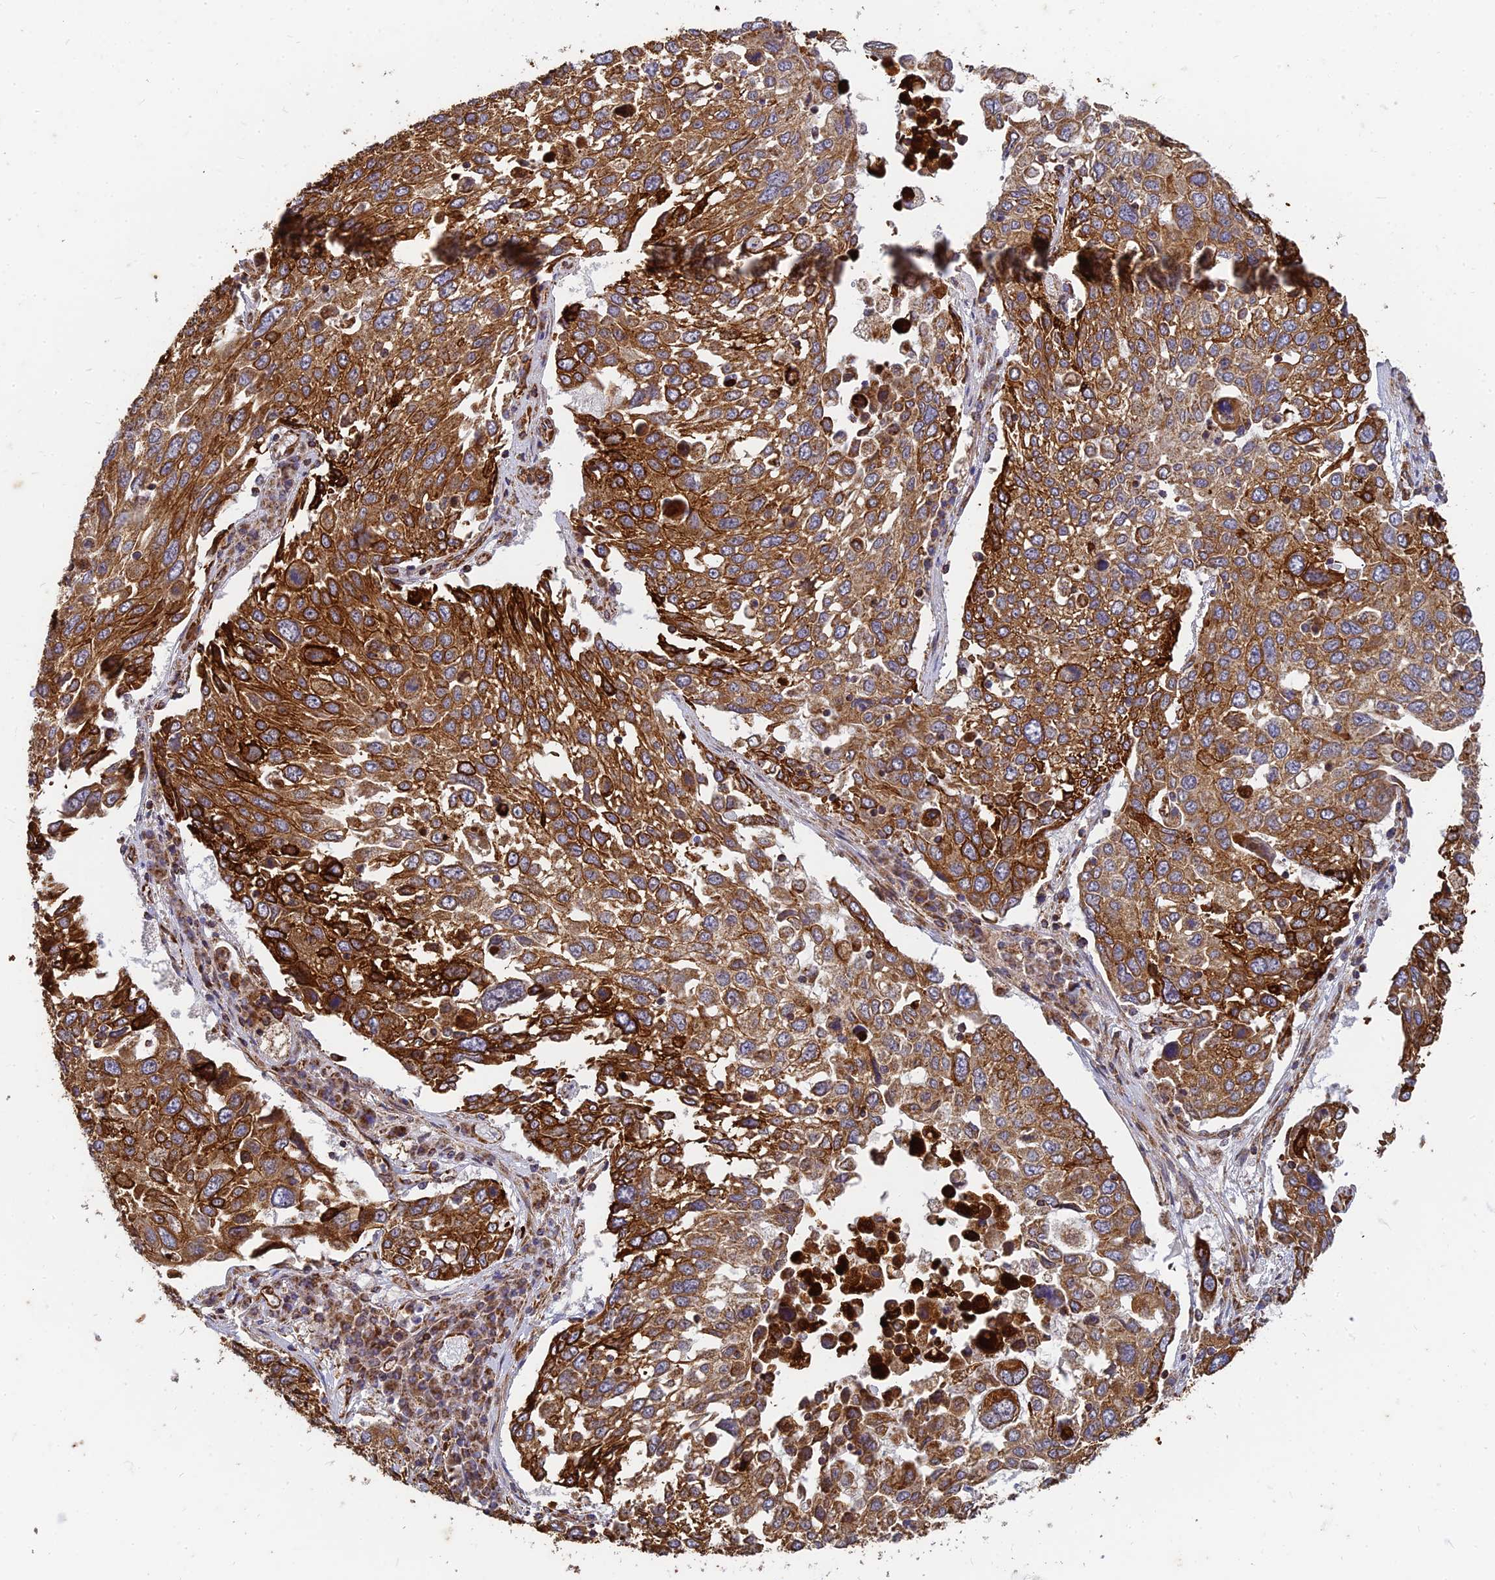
{"staining": {"intensity": "strong", "quantity": ">75%", "location": "cytoplasmic/membranous"}, "tissue": "lung cancer", "cell_type": "Tumor cells", "image_type": "cancer", "snomed": [{"axis": "morphology", "description": "Squamous cell carcinoma, NOS"}, {"axis": "topography", "description": "Lung"}], "caption": "Squamous cell carcinoma (lung) was stained to show a protein in brown. There is high levels of strong cytoplasmic/membranous positivity in about >75% of tumor cells.", "gene": "DSTYK", "patient": {"sex": "male", "age": 65}}